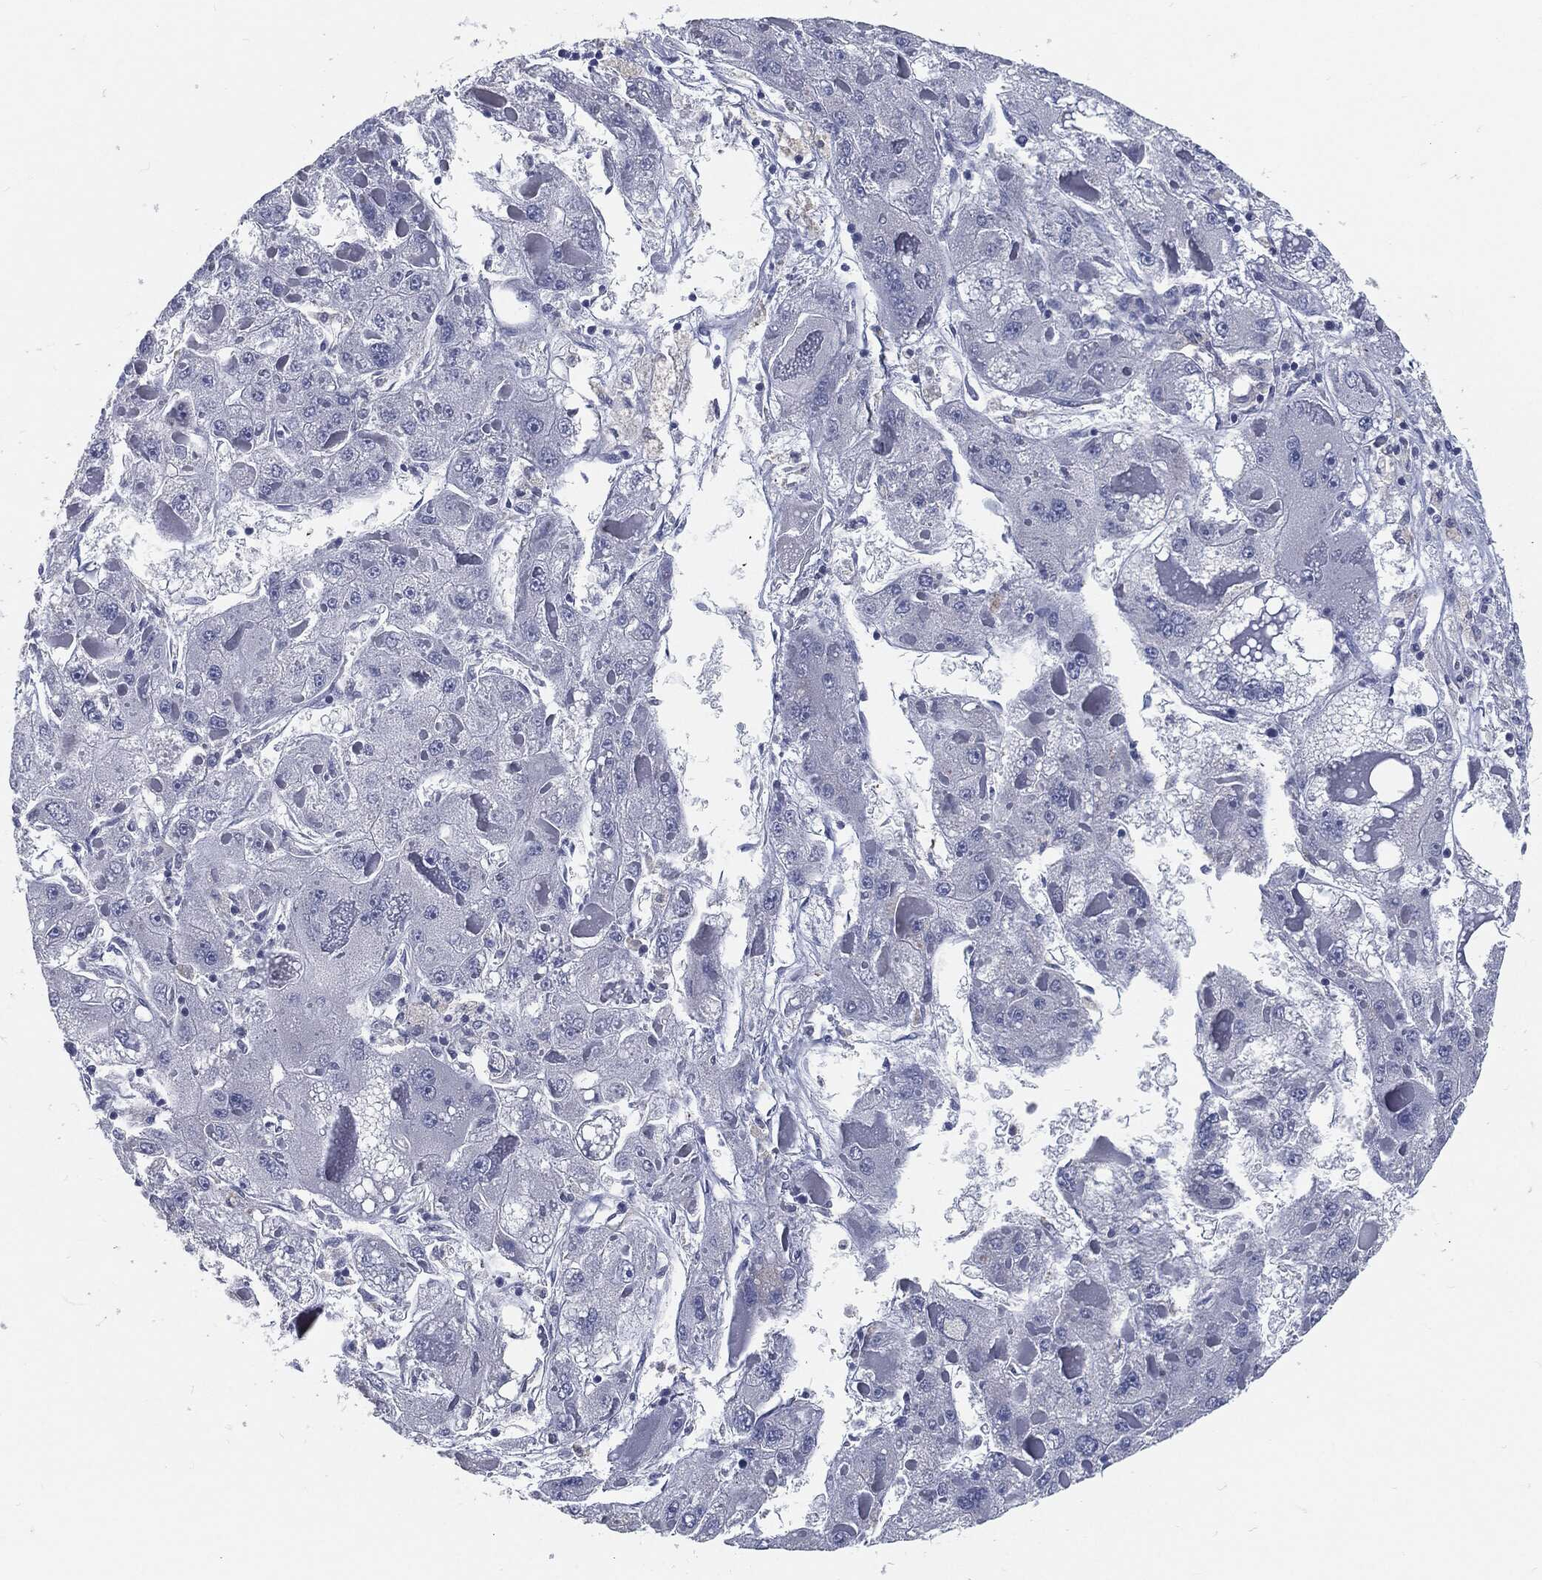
{"staining": {"intensity": "negative", "quantity": "none", "location": "none"}, "tissue": "liver cancer", "cell_type": "Tumor cells", "image_type": "cancer", "snomed": [{"axis": "morphology", "description": "Carcinoma, Hepatocellular, NOS"}, {"axis": "topography", "description": "Liver"}], "caption": "Tumor cells show no significant expression in liver cancer.", "gene": "PROM1", "patient": {"sex": "female", "age": 73}}